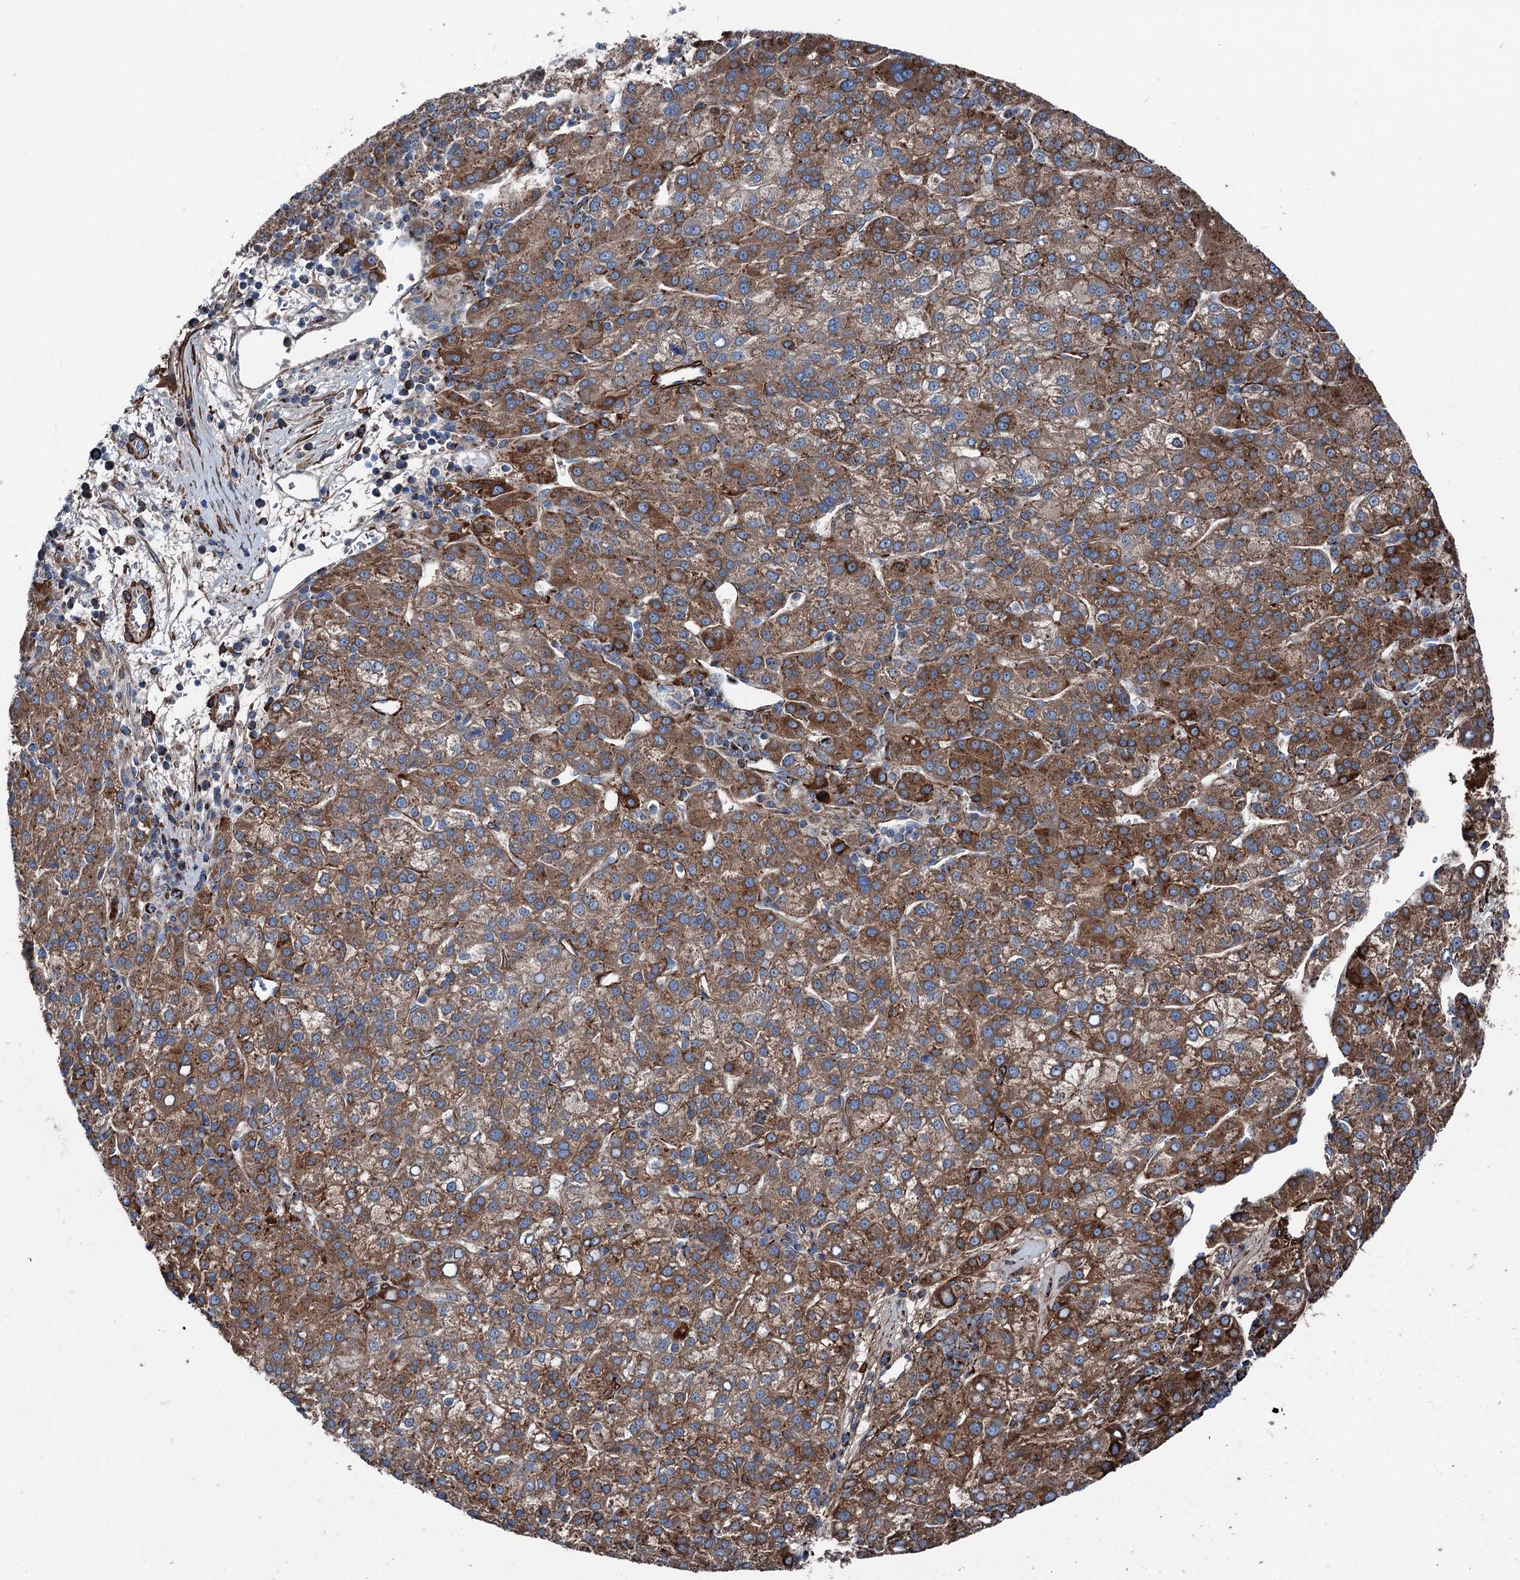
{"staining": {"intensity": "moderate", "quantity": ">75%", "location": "cytoplasmic/membranous"}, "tissue": "liver cancer", "cell_type": "Tumor cells", "image_type": "cancer", "snomed": [{"axis": "morphology", "description": "Carcinoma, Hepatocellular, NOS"}, {"axis": "topography", "description": "Liver"}], "caption": "Immunohistochemical staining of human liver cancer exhibits moderate cytoplasmic/membranous protein expression in approximately >75% of tumor cells. (Stains: DAB (3,3'-diaminobenzidine) in brown, nuclei in blue, Microscopy: brightfield microscopy at high magnification).", "gene": "DDIAS", "patient": {"sex": "female", "age": 58}}